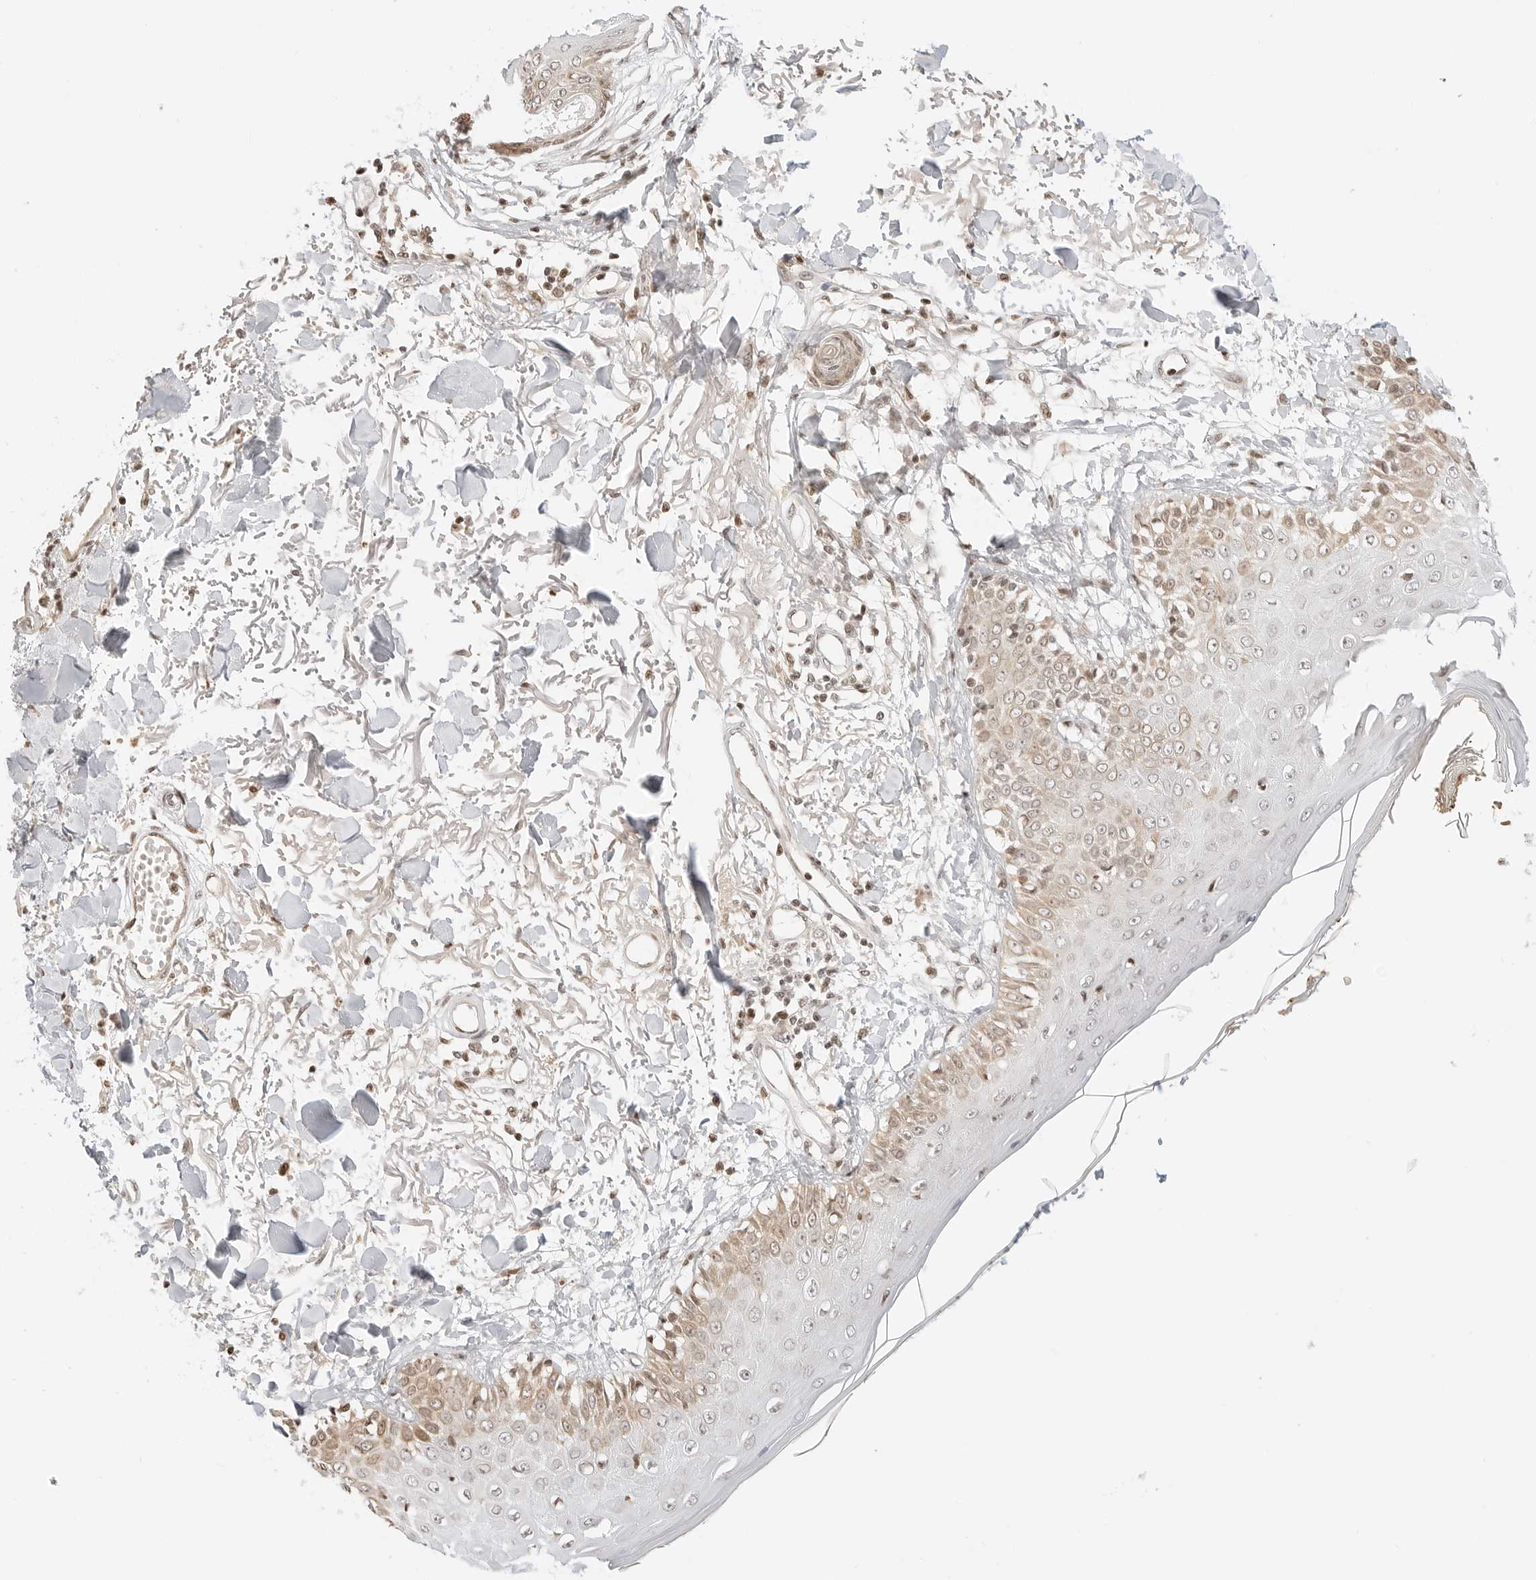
{"staining": {"intensity": "negative", "quantity": "none", "location": "none"}, "tissue": "skin", "cell_type": "Fibroblasts", "image_type": "normal", "snomed": [{"axis": "morphology", "description": "Normal tissue, NOS"}, {"axis": "morphology", "description": "Squamous cell carcinoma, NOS"}, {"axis": "topography", "description": "Skin"}, {"axis": "topography", "description": "Peripheral nerve tissue"}], "caption": "Immunohistochemistry (IHC) histopathology image of unremarkable skin: skin stained with DAB (3,3'-diaminobenzidine) demonstrates no significant protein staining in fibroblasts. Brightfield microscopy of IHC stained with DAB (brown) and hematoxylin (blue), captured at high magnification.", "gene": "RPS6KL1", "patient": {"sex": "male", "age": 83}}